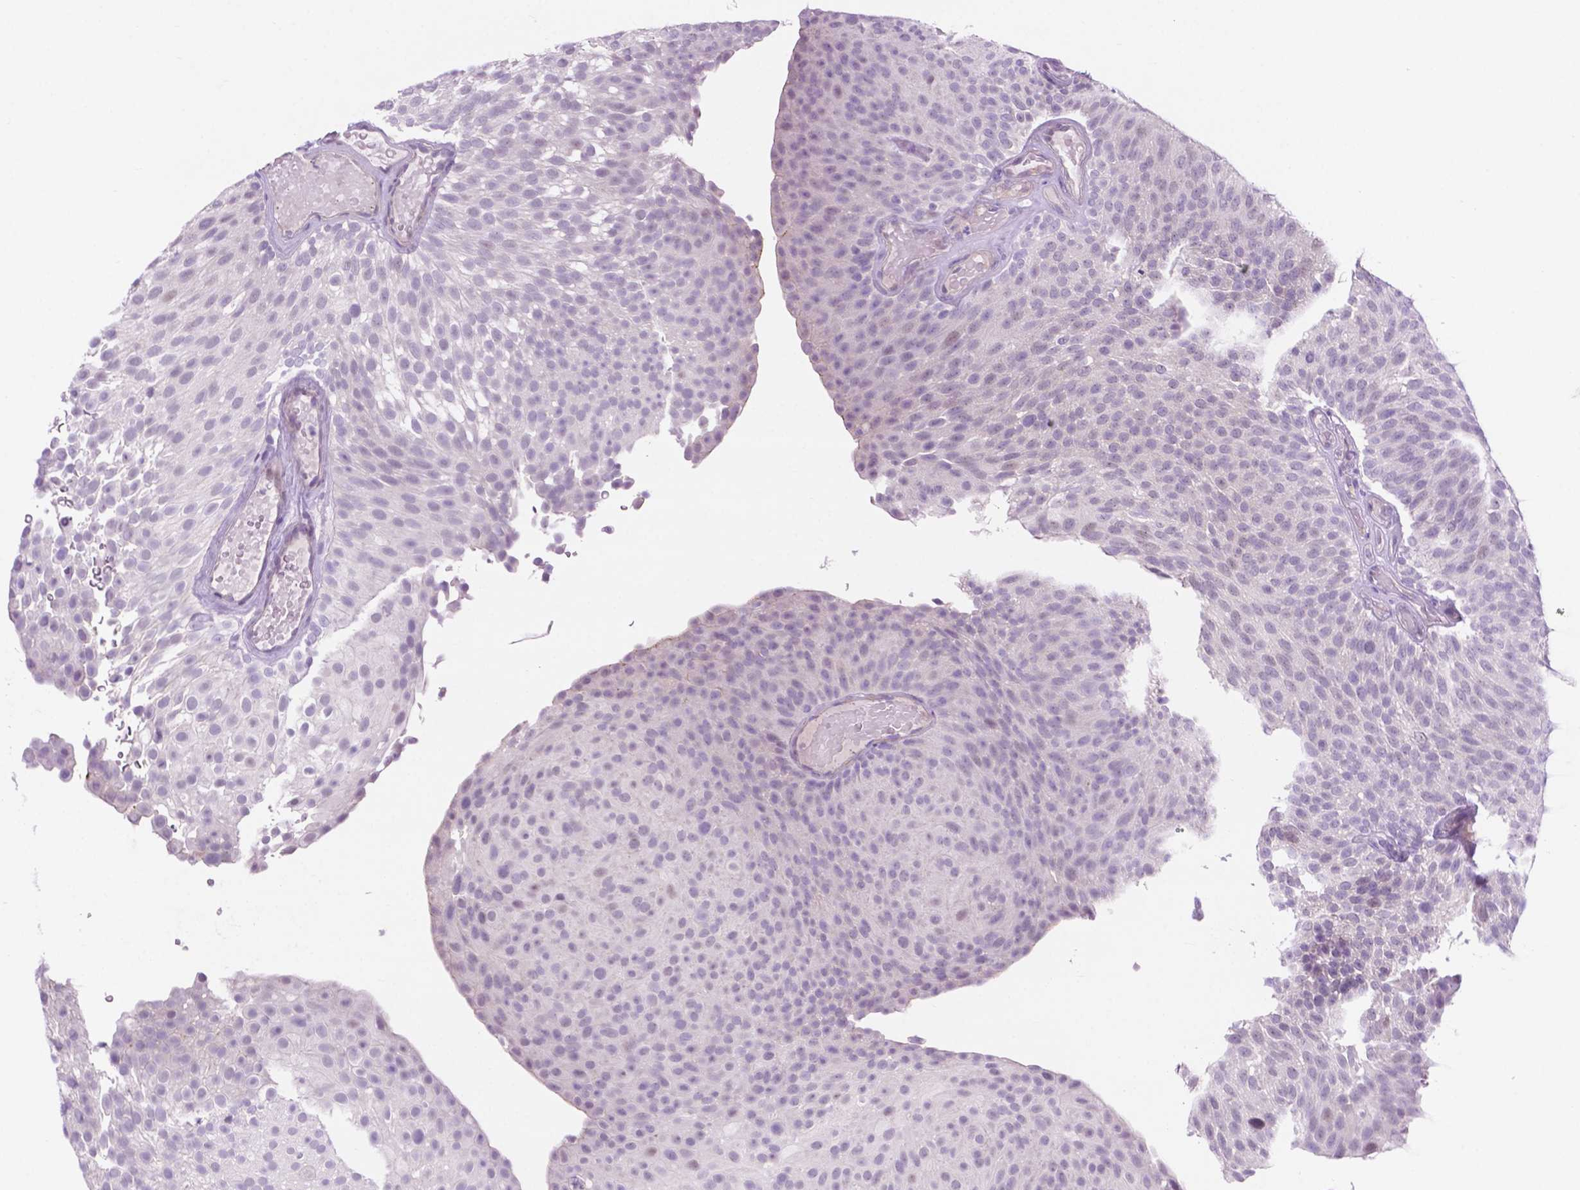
{"staining": {"intensity": "negative", "quantity": "none", "location": "none"}, "tissue": "urothelial cancer", "cell_type": "Tumor cells", "image_type": "cancer", "snomed": [{"axis": "morphology", "description": "Urothelial carcinoma, Low grade"}, {"axis": "topography", "description": "Urinary bladder"}], "caption": "This is an IHC histopathology image of human low-grade urothelial carcinoma. There is no expression in tumor cells.", "gene": "ACY3", "patient": {"sex": "male", "age": 78}}